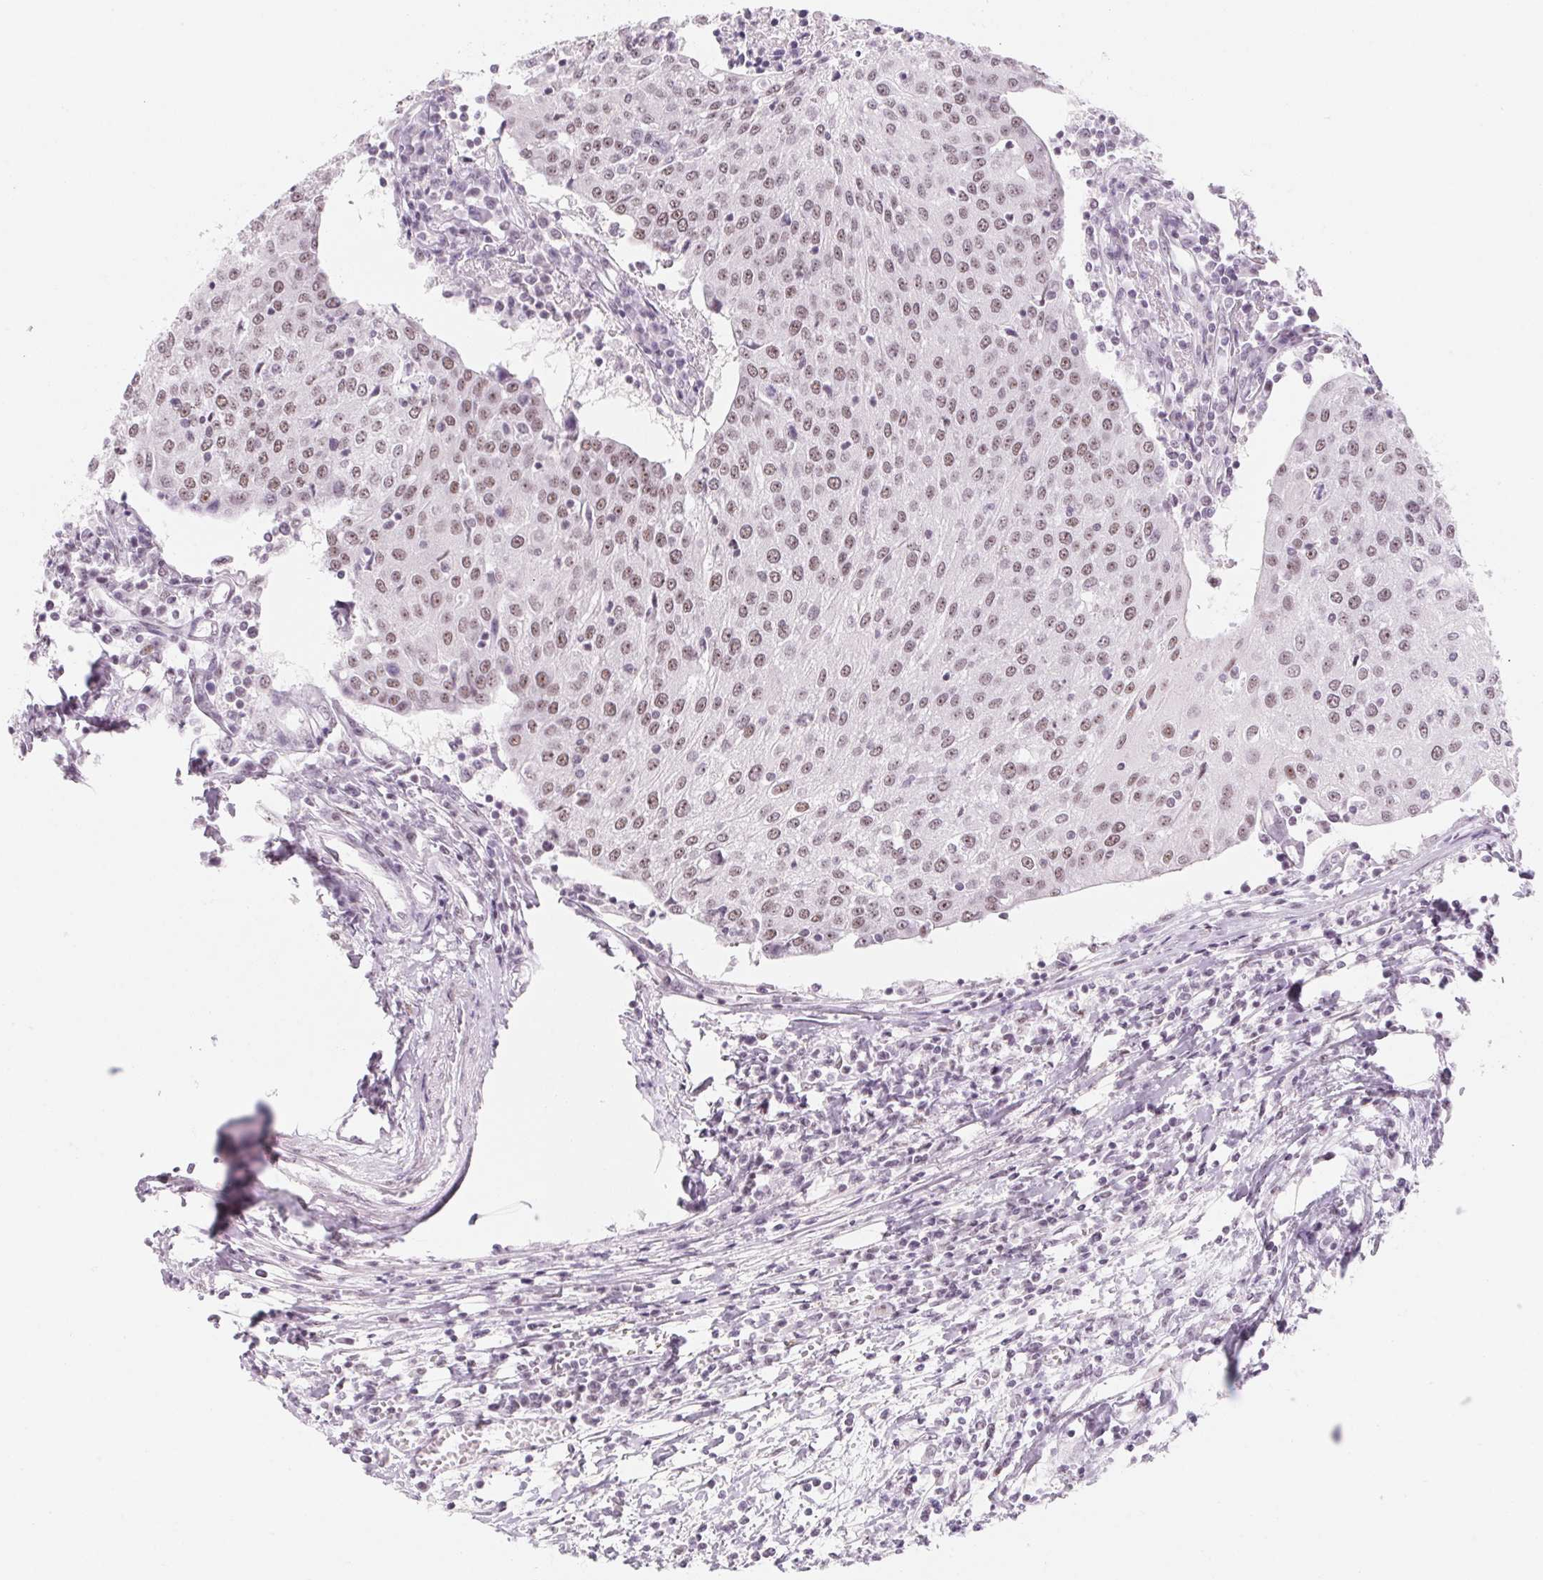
{"staining": {"intensity": "moderate", "quantity": ">75%", "location": "nuclear"}, "tissue": "urothelial cancer", "cell_type": "Tumor cells", "image_type": "cancer", "snomed": [{"axis": "morphology", "description": "Urothelial carcinoma, High grade"}, {"axis": "topography", "description": "Urinary bladder"}], "caption": "Urothelial cancer stained for a protein displays moderate nuclear positivity in tumor cells. The protein of interest is shown in brown color, while the nuclei are stained blue.", "gene": "ZIC4", "patient": {"sex": "female", "age": 85}}